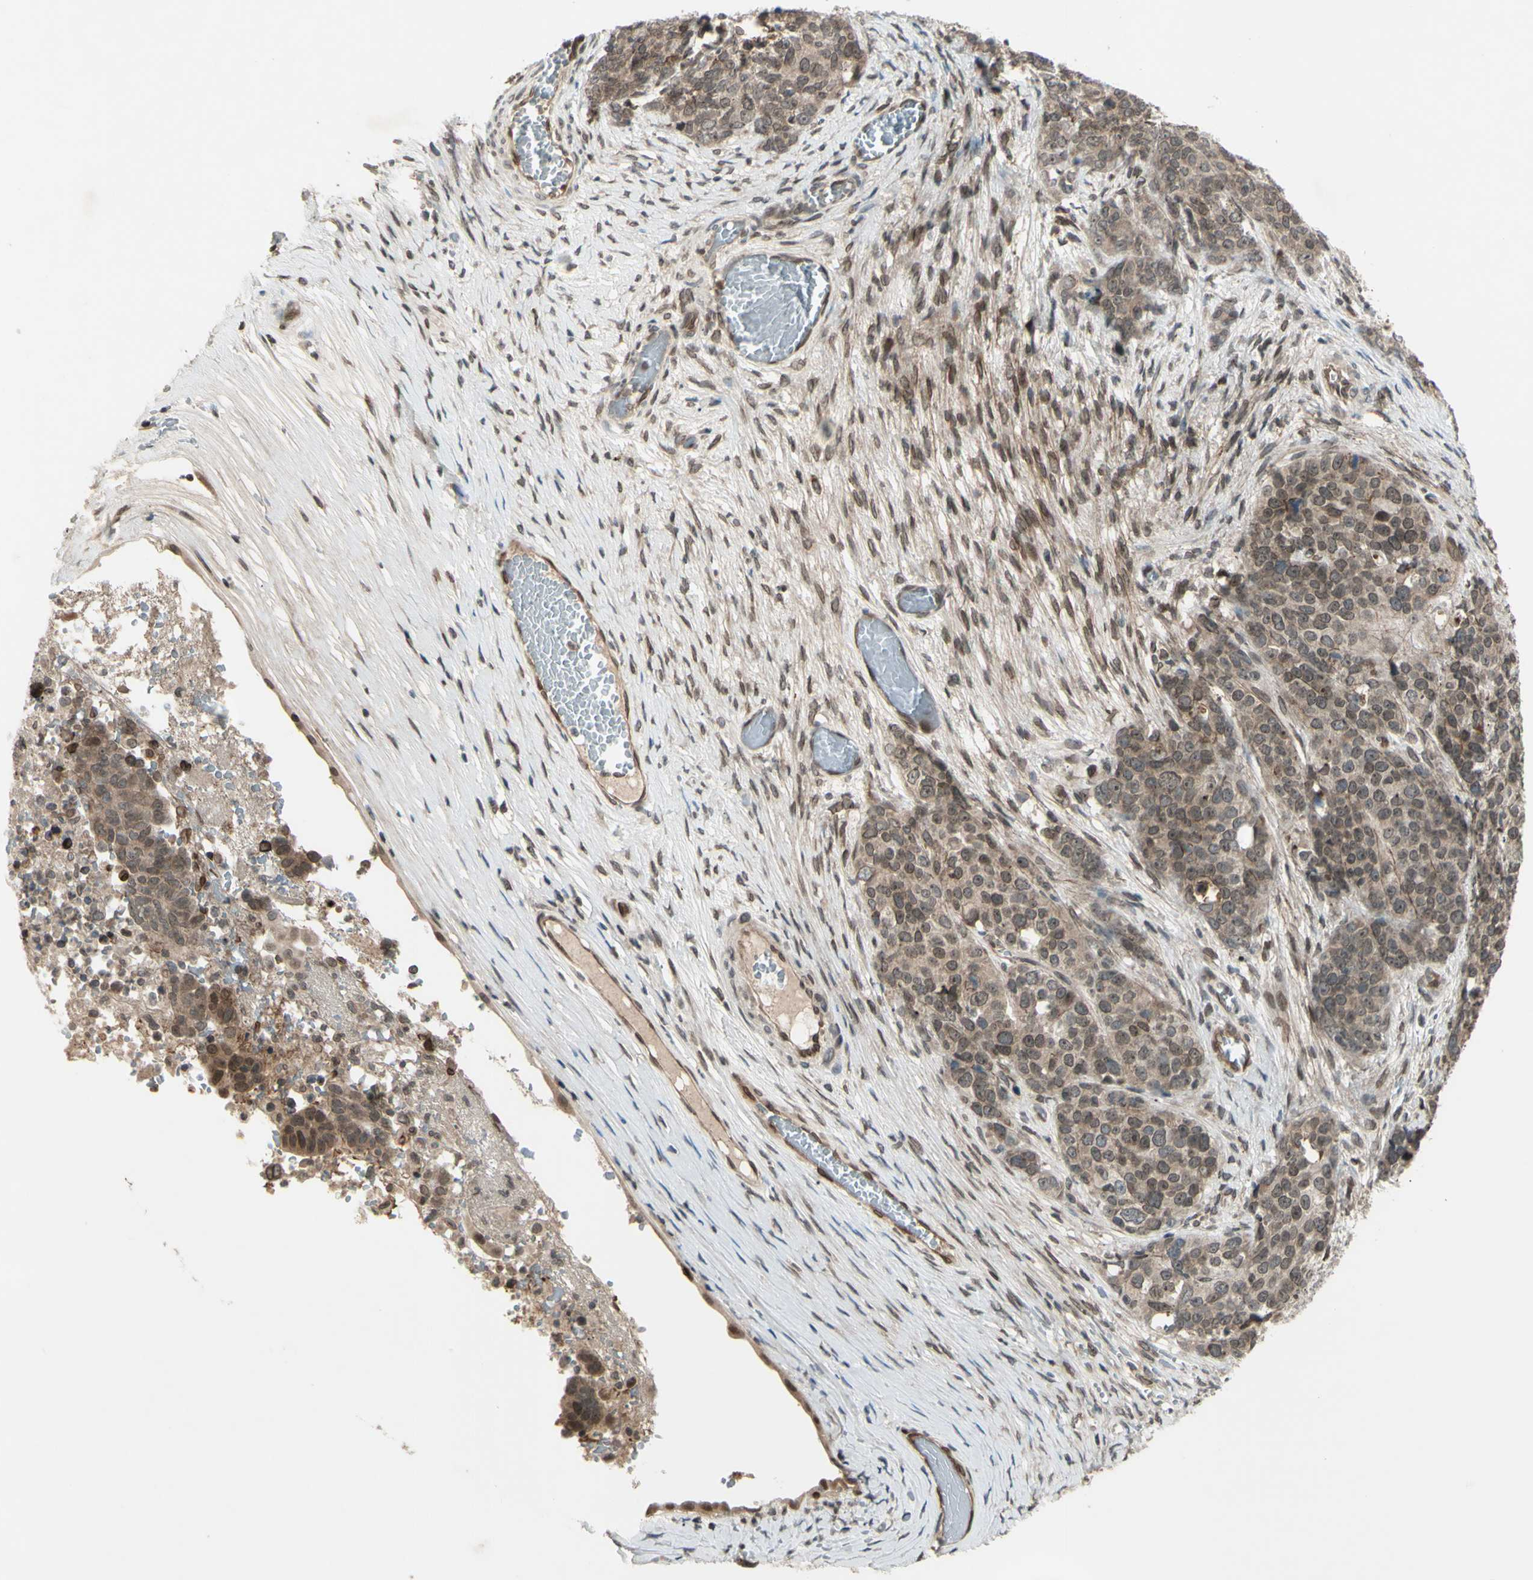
{"staining": {"intensity": "weak", "quantity": ">75%", "location": "cytoplasmic/membranous,nuclear"}, "tissue": "ovarian cancer", "cell_type": "Tumor cells", "image_type": "cancer", "snomed": [{"axis": "morphology", "description": "Cystadenocarcinoma, serous, NOS"}, {"axis": "topography", "description": "Ovary"}], "caption": "Weak cytoplasmic/membranous and nuclear protein staining is present in approximately >75% of tumor cells in serous cystadenocarcinoma (ovarian).", "gene": "MLF2", "patient": {"sex": "female", "age": 44}}